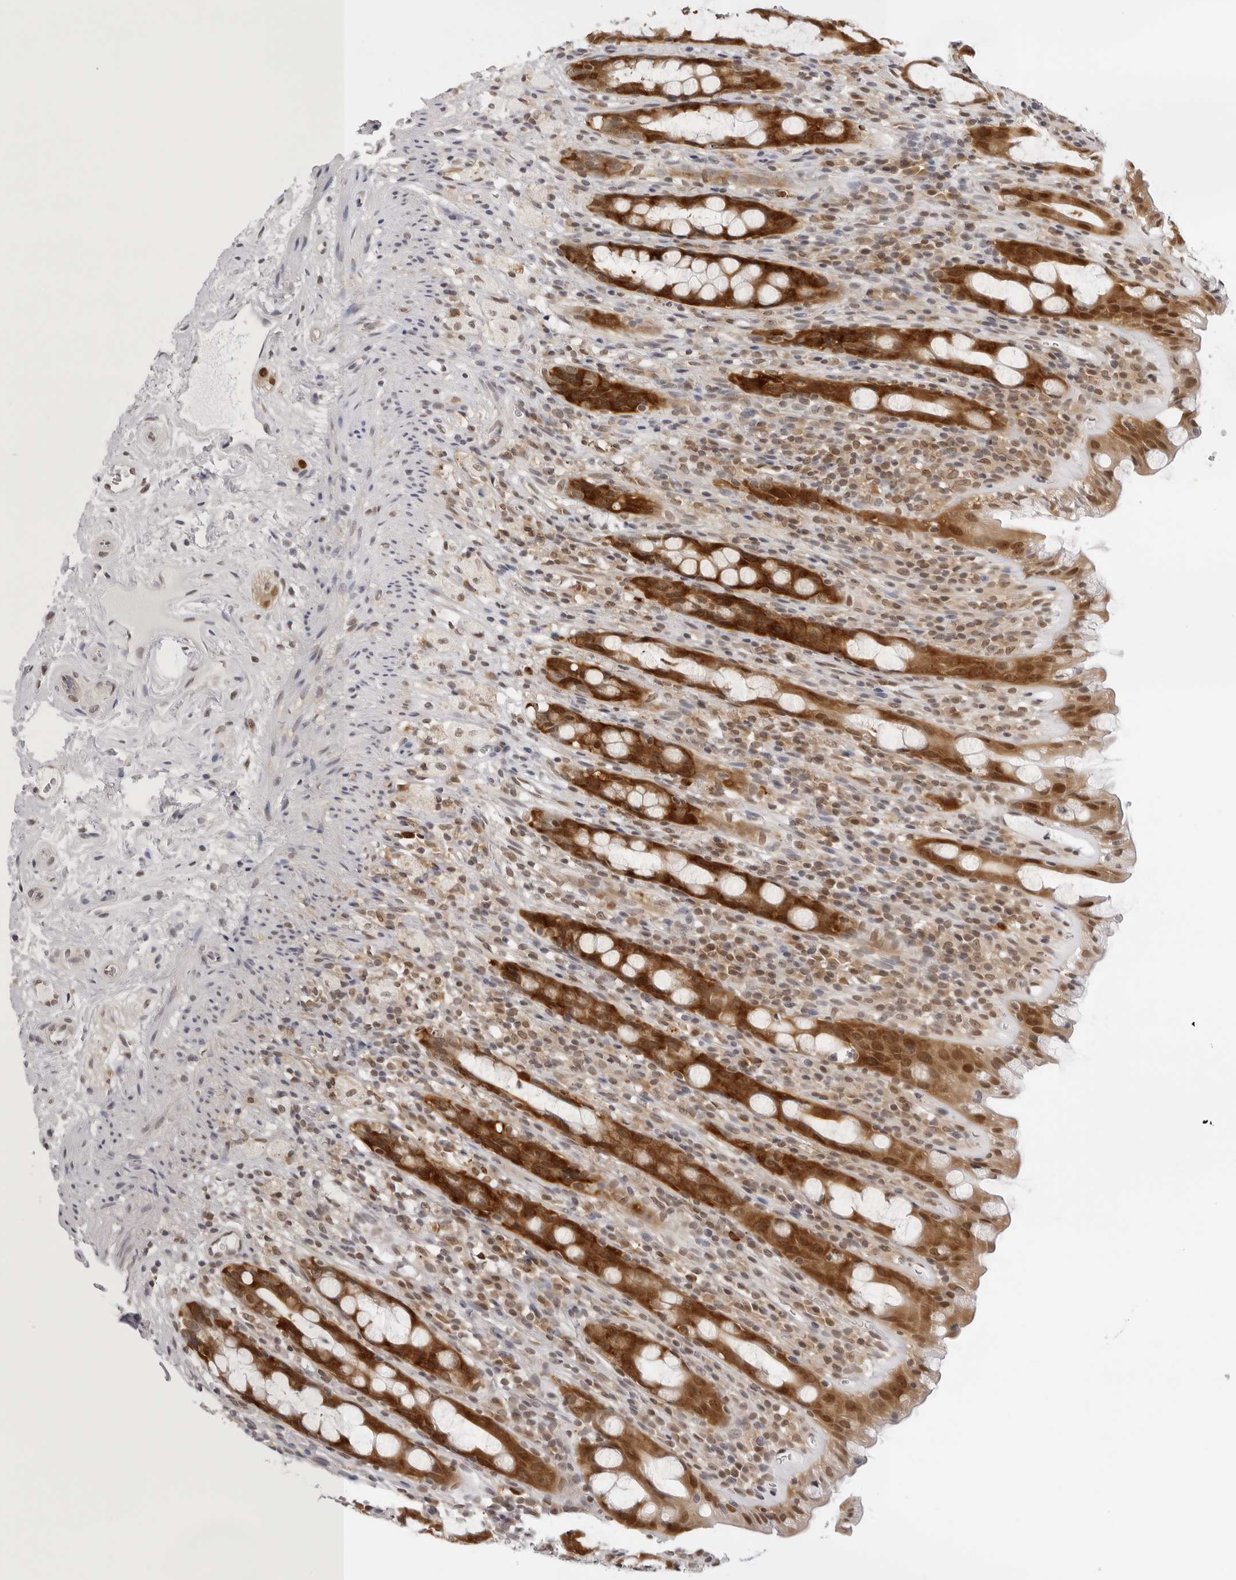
{"staining": {"intensity": "strong", "quantity": ">75%", "location": "cytoplasmic/membranous"}, "tissue": "rectum", "cell_type": "Glandular cells", "image_type": "normal", "snomed": [{"axis": "morphology", "description": "Normal tissue, NOS"}, {"axis": "topography", "description": "Rectum"}], "caption": "High-power microscopy captured an IHC photomicrograph of unremarkable rectum, revealing strong cytoplasmic/membranous positivity in about >75% of glandular cells. The staining was performed using DAB to visualize the protein expression in brown, while the nuclei were stained in blue with hematoxylin (Magnification: 20x).", "gene": "WDR77", "patient": {"sex": "male", "age": 44}}